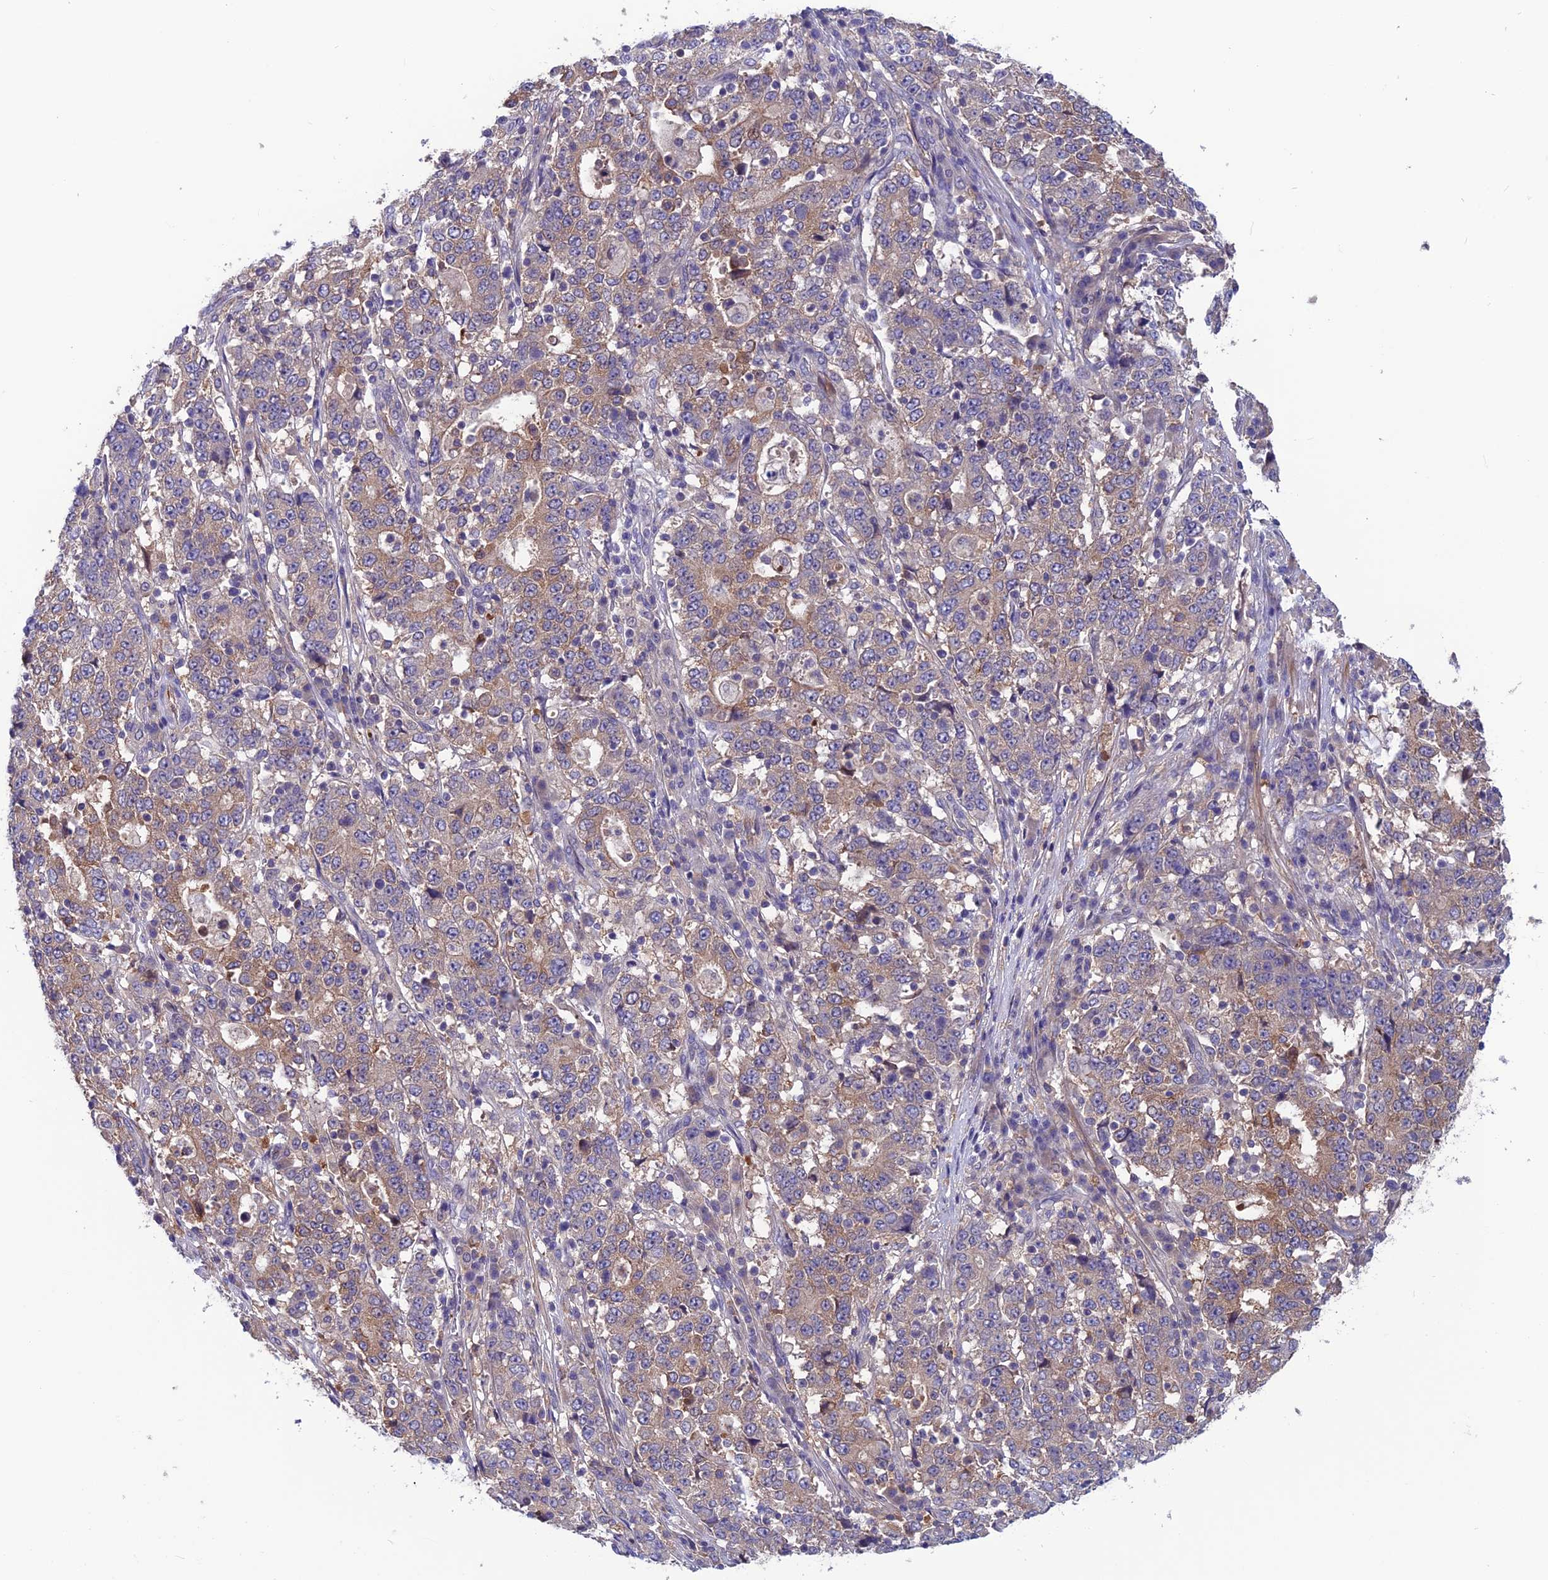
{"staining": {"intensity": "weak", "quantity": "25%-75%", "location": "cytoplasmic/membranous"}, "tissue": "stomach cancer", "cell_type": "Tumor cells", "image_type": "cancer", "snomed": [{"axis": "morphology", "description": "Adenocarcinoma, NOS"}, {"axis": "topography", "description": "Stomach"}], "caption": "DAB immunohistochemical staining of human stomach cancer shows weak cytoplasmic/membranous protein positivity in approximately 25%-75% of tumor cells.", "gene": "MAST2", "patient": {"sex": "male", "age": 59}}